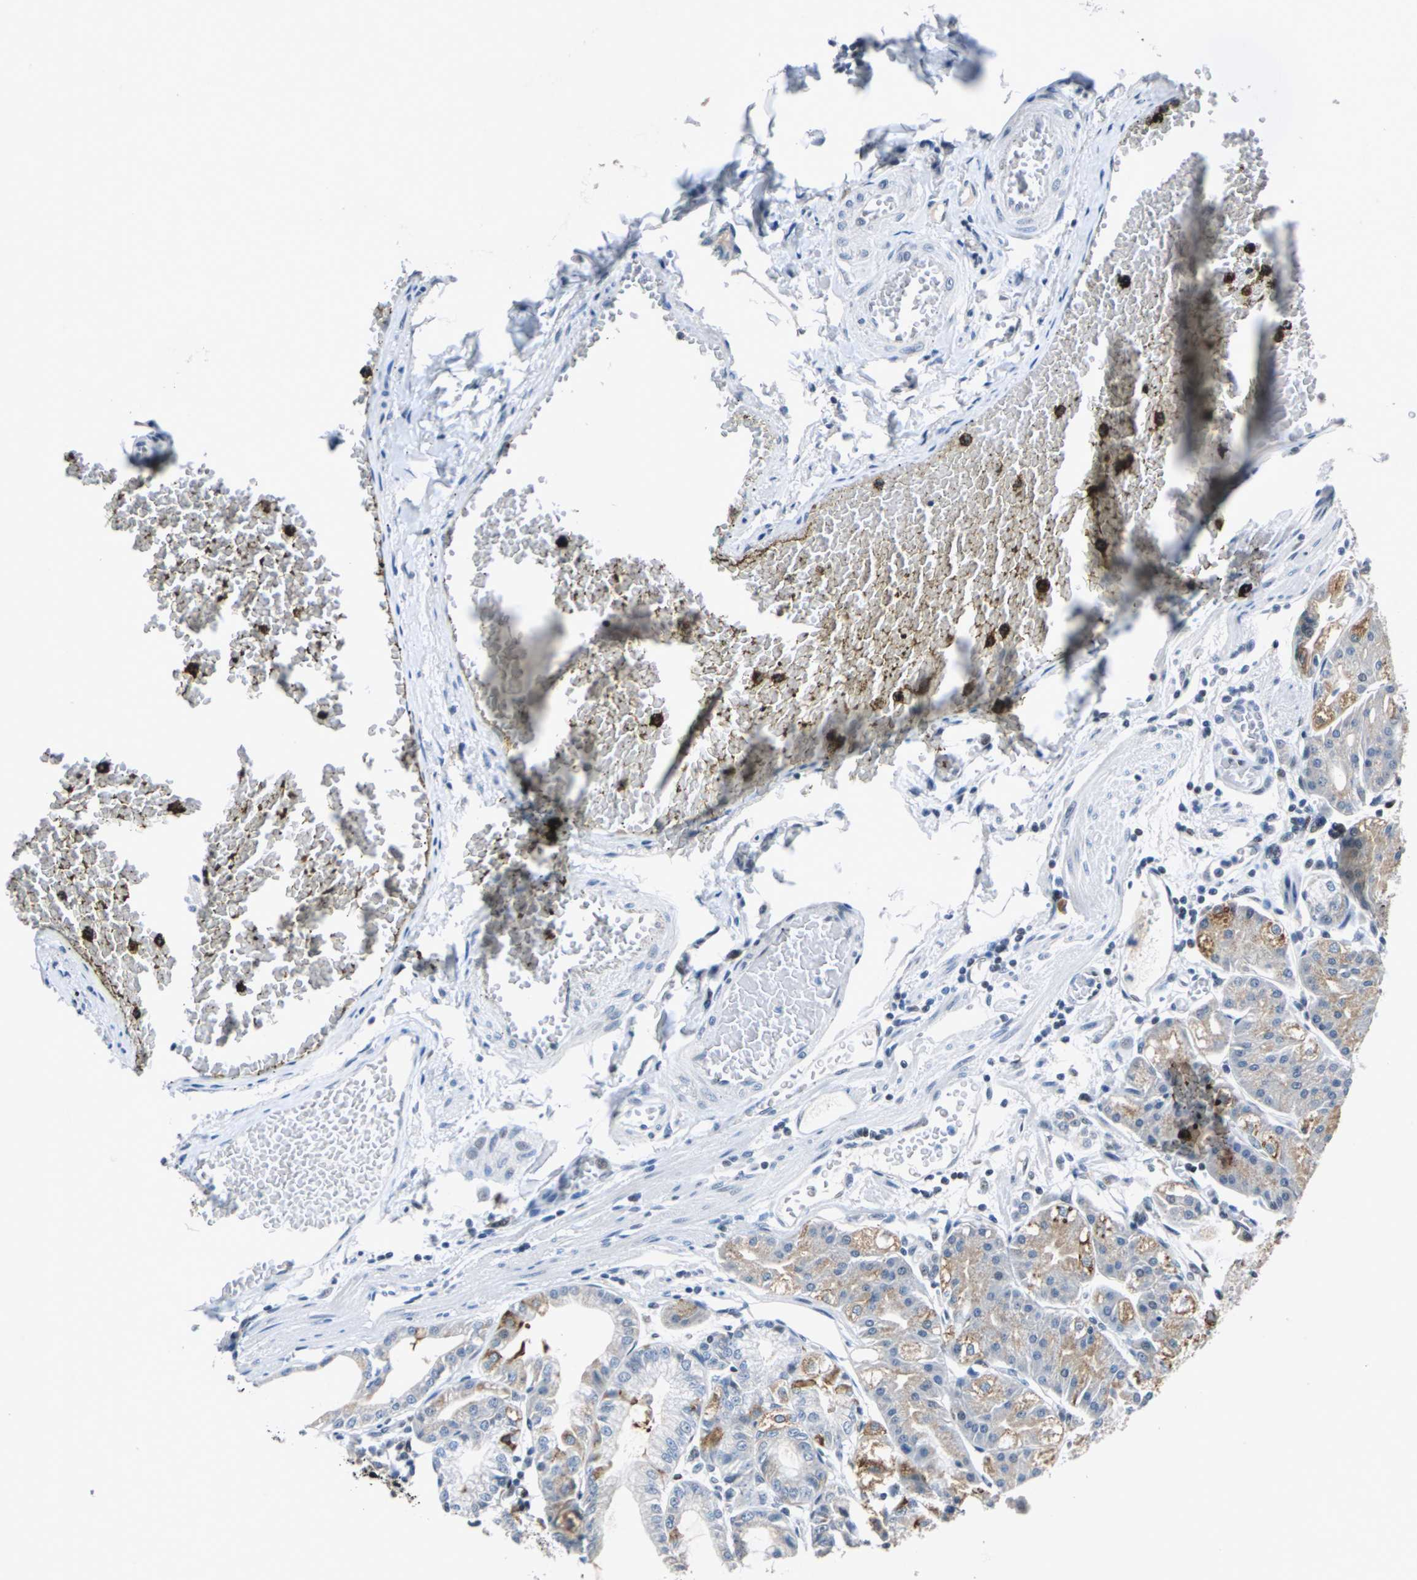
{"staining": {"intensity": "moderate", "quantity": "<25%", "location": "cytoplasmic/membranous,nuclear"}, "tissue": "stomach", "cell_type": "Glandular cells", "image_type": "normal", "snomed": [{"axis": "morphology", "description": "Normal tissue, NOS"}, {"axis": "topography", "description": "Stomach, lower"}], "caption": "This is a histology image of immunohistochemistry staining of unremarkable stomach, which shows moderate positivity in the cytoplasmic/membranous,nuclear of glandular cells.", "gene": "HCFC2", "patient": {"sex": "male", "age": 71}}